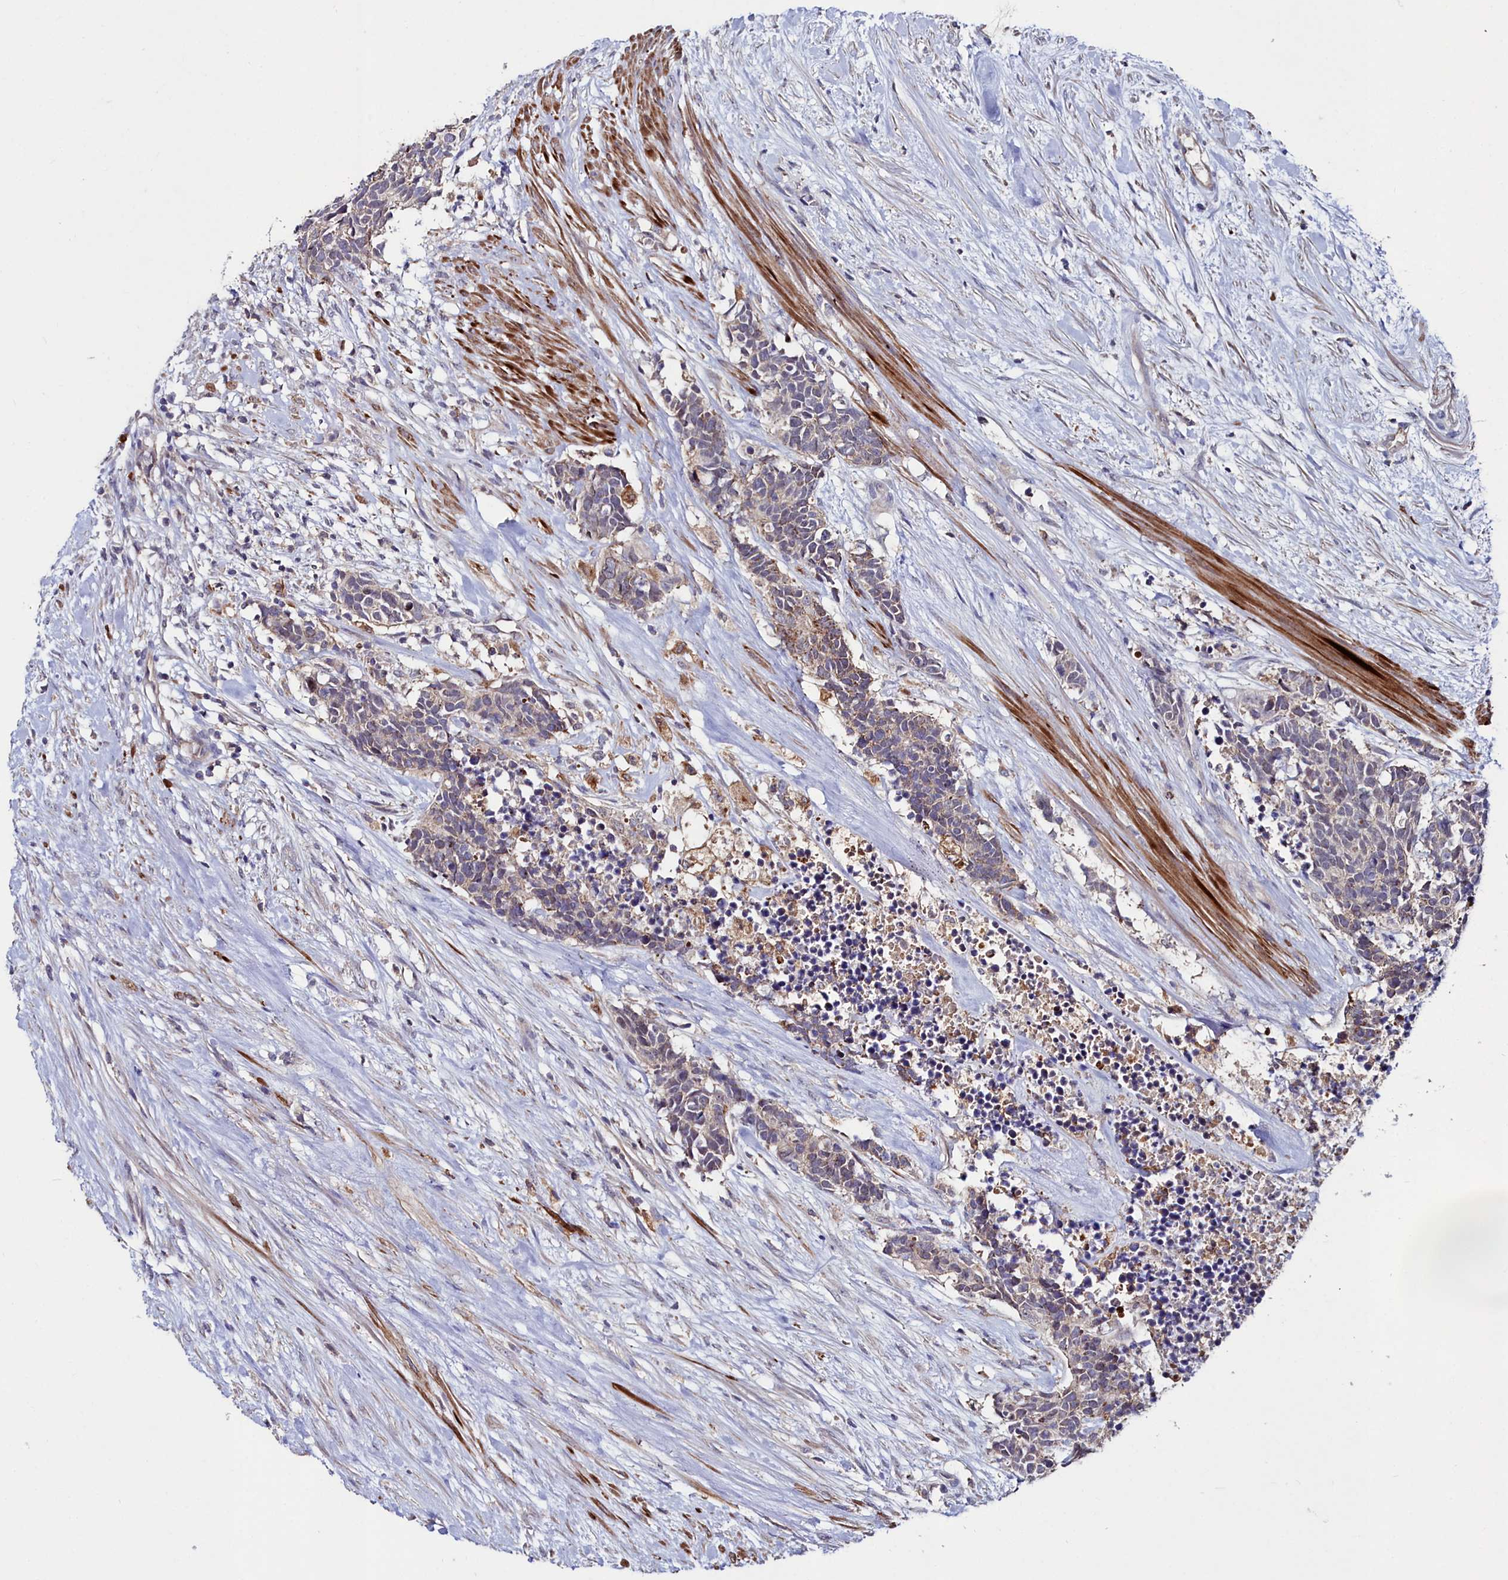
{"staining": {"intensity": "strong", "quantity": "<25%", "location": "cytoplasmic/membranous"}, "tissue": "carcinoid", "cell_type": "Tumor cells", "image_type": "cancer", "snomed": [{"axis": "morphology", "description": "Carcinoma, NOS"}, {"axis": "morphology", "description": "Carcinoid, malignant, NOS"}, {"axis": "topography", "description": "Prostate"}], "caption": "There is medium levels of strong cytoplasmic/membranous expression in tumor cells of carcinoid (malignant), as demonstrated by immunohistochemical staining (brown color).", "gene": "AMBRA1", "patient": {"sex": "male", "age": 57}}